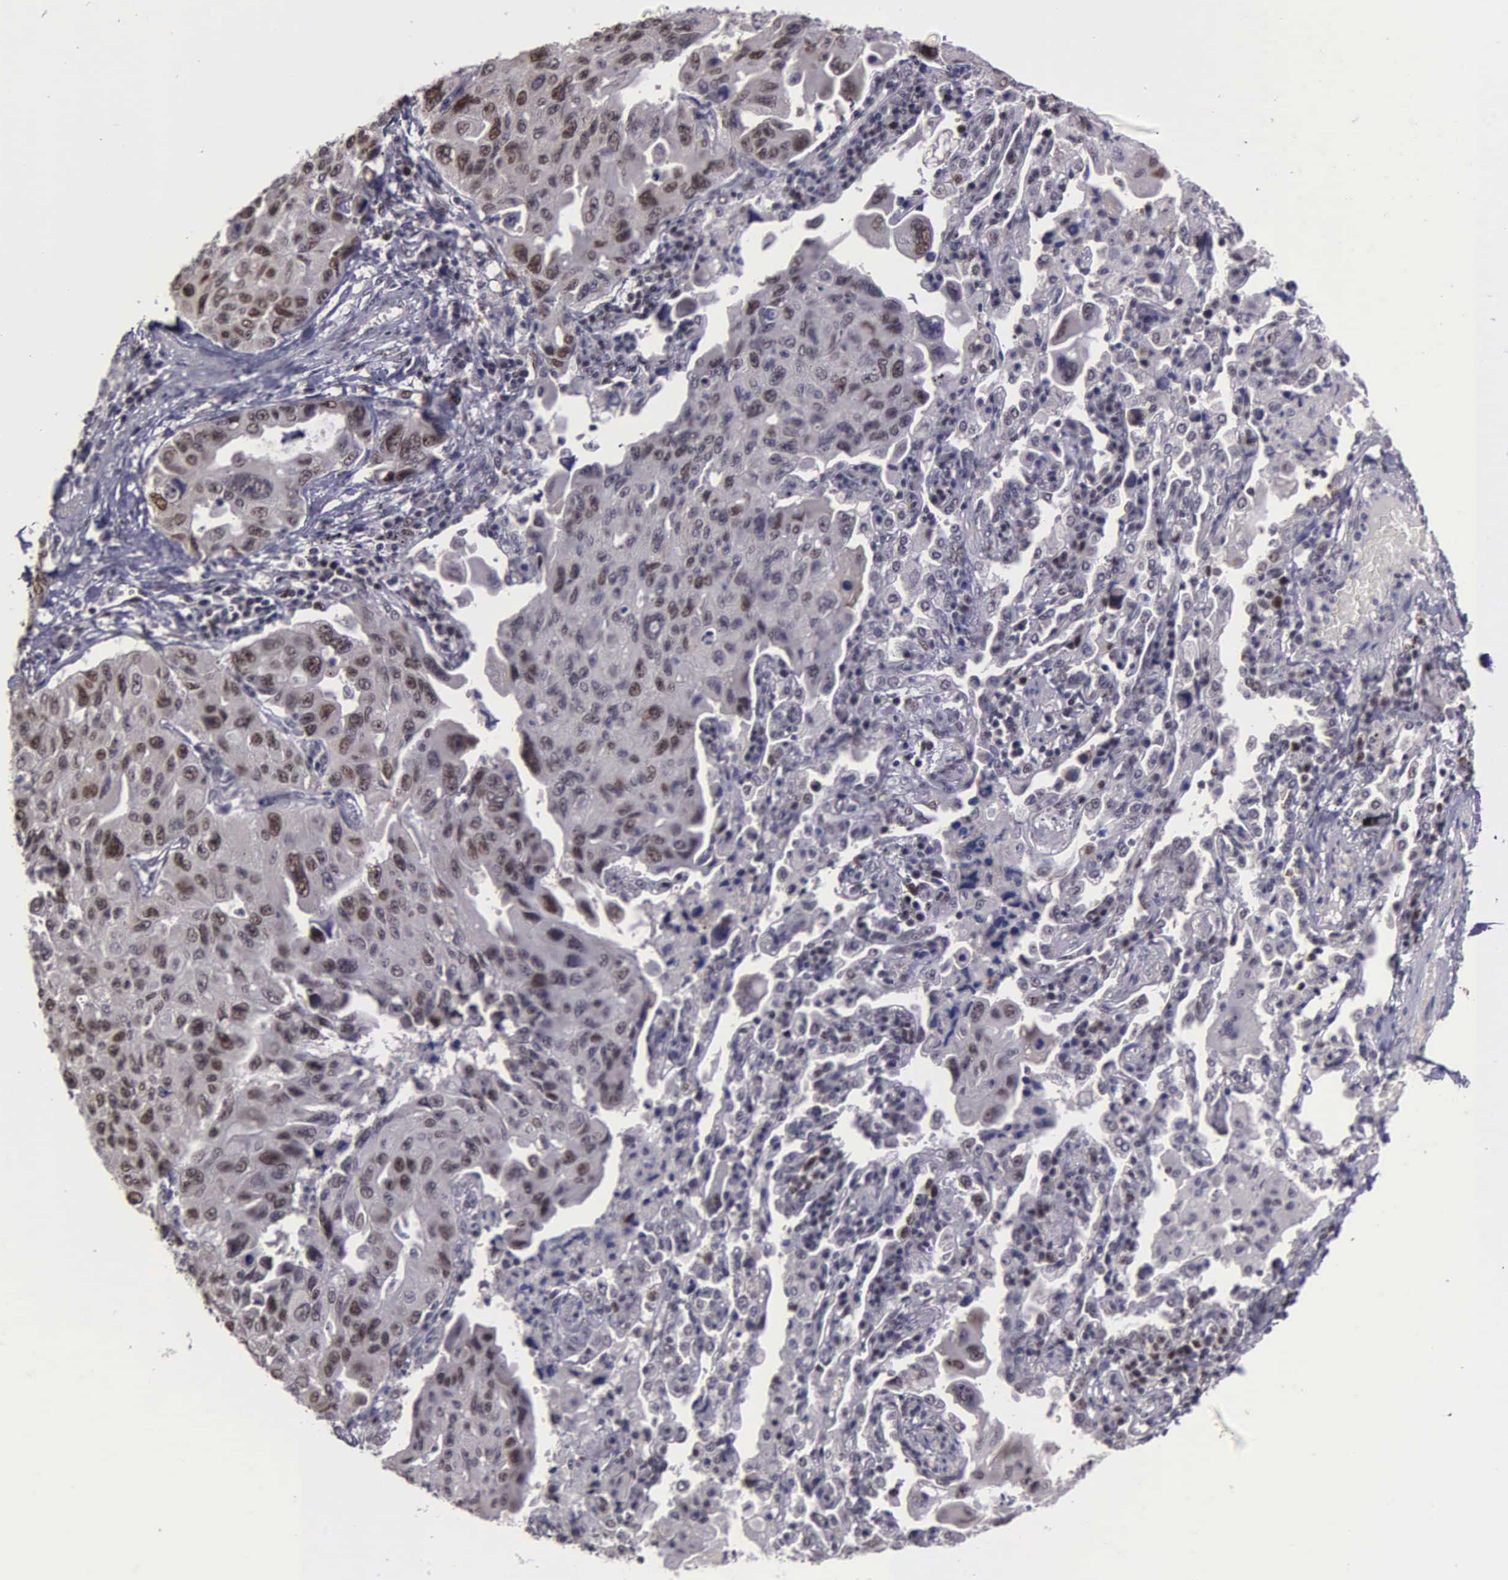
{"staining": {"intensity": "moderate", "quantity": "25%-75%", "location": "nuclear"}, "tissue": "lung cancer", "cell_type": "Tumor cells", "image_type": "cancer", "snomed": [{"axis": "morphology", "description": "Adenocarcinoma, NOS"}, {"axis": "topography", "description": "Lung"}], "caption": "This image displays lung adenocarcinoma stained with IHC to label a protein in brown. The nuclear of tumor cells show moderate positivity for the protein. Nuclei are counter-stained blue.", "gene": "UBR7", "patient": {"sex": "male", "age": 64}}